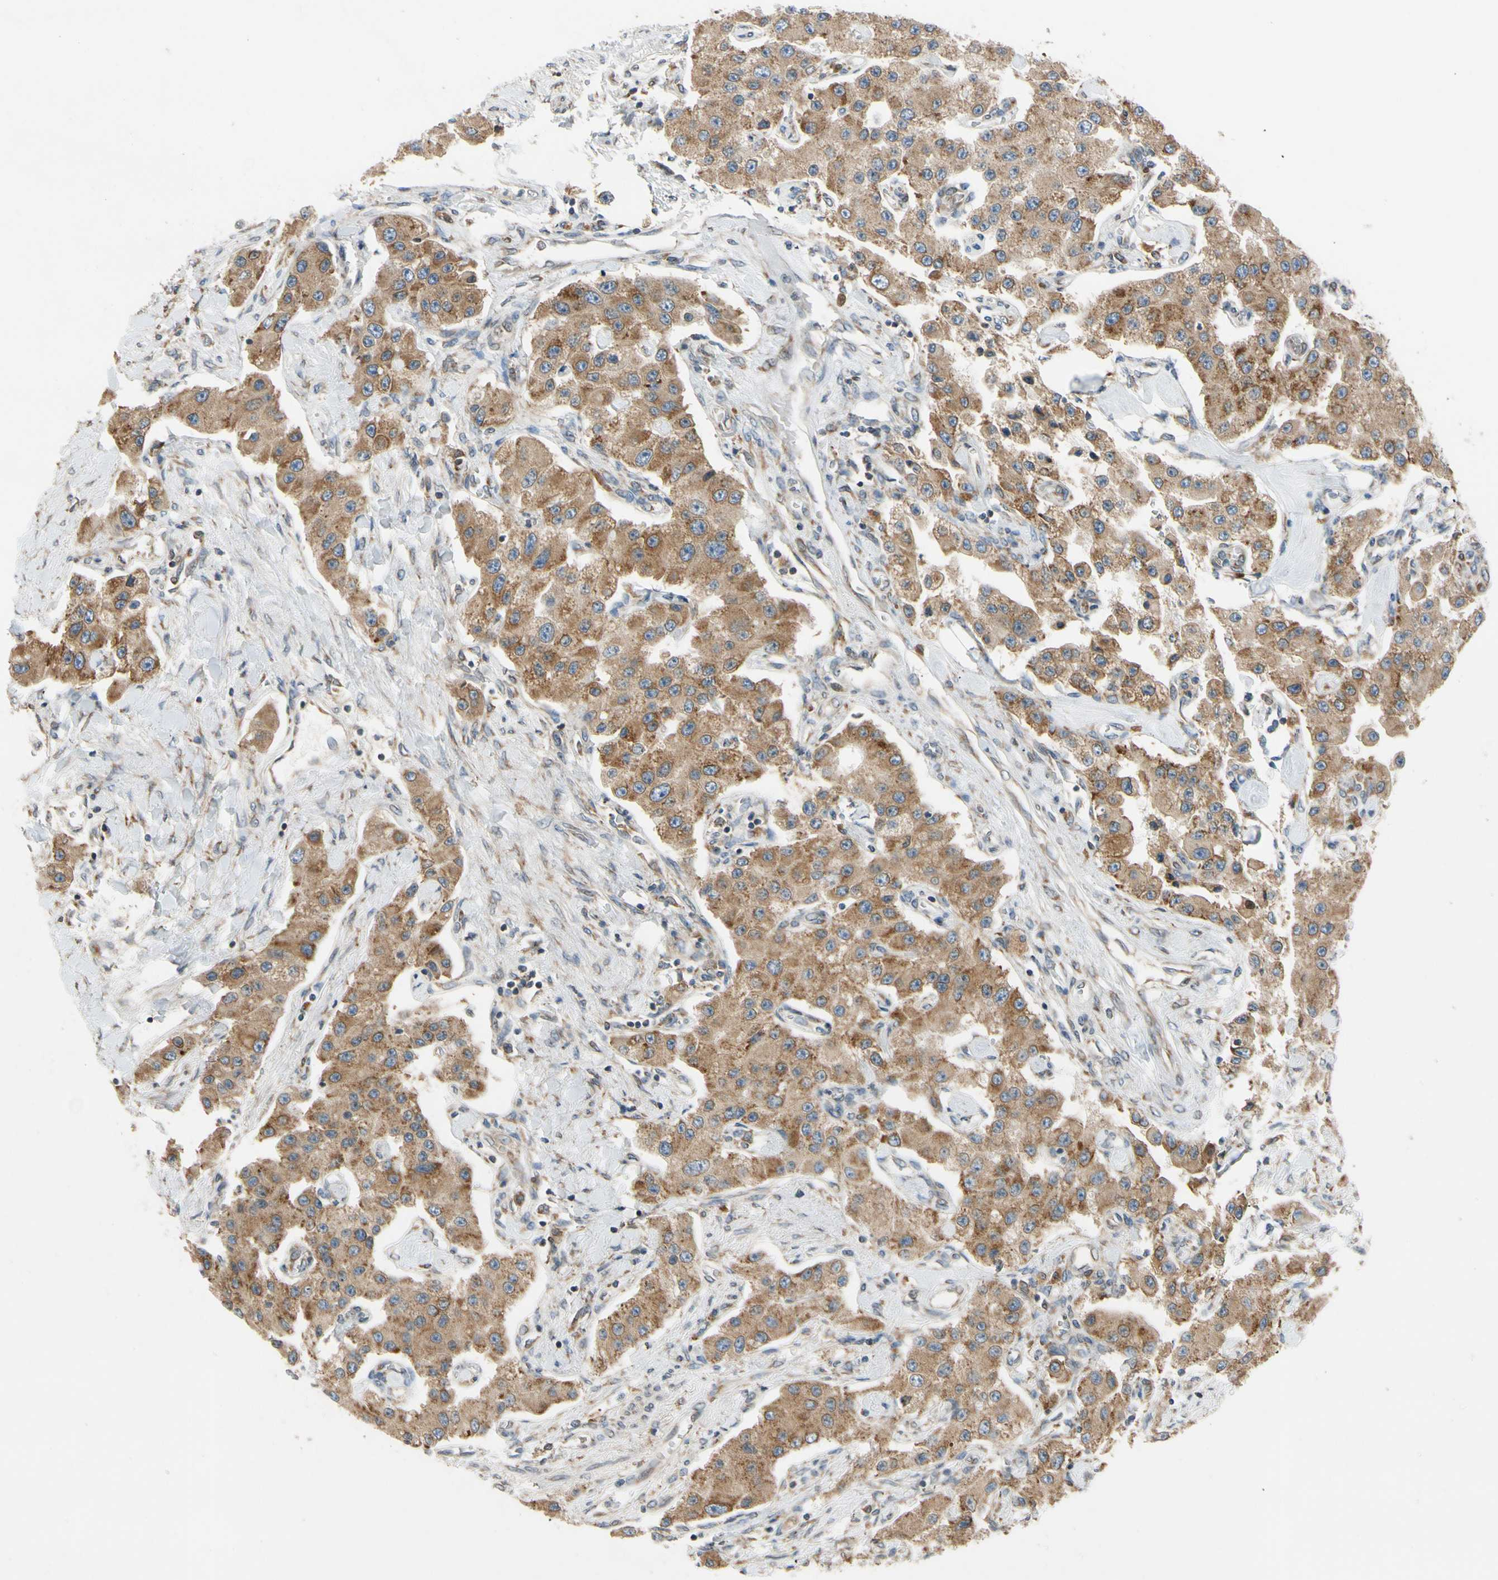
{"staining": {"intensity": "moderate", "quantity": ">75%", "location": "cytoplasmic/membranous"}, "tissue": "carcinoid", "cell_type": "Tumor cells", "image_type": "cancer", "snomed": [{"axis": "morphology", "description": "Carcinoid, malignant, NOS"}, {"axis": "topography", "description": "Pancreas"}], "caption": "IHC (DAB (3,3'-diaminobenzidine)) staining of human malignant carcinoid demonstrates moderate cytoplasmic/membranous protein expression in approximately >75% of tumor cells.", "gene": "RPN2", "patient": {"sex": "male", "age": 41}}